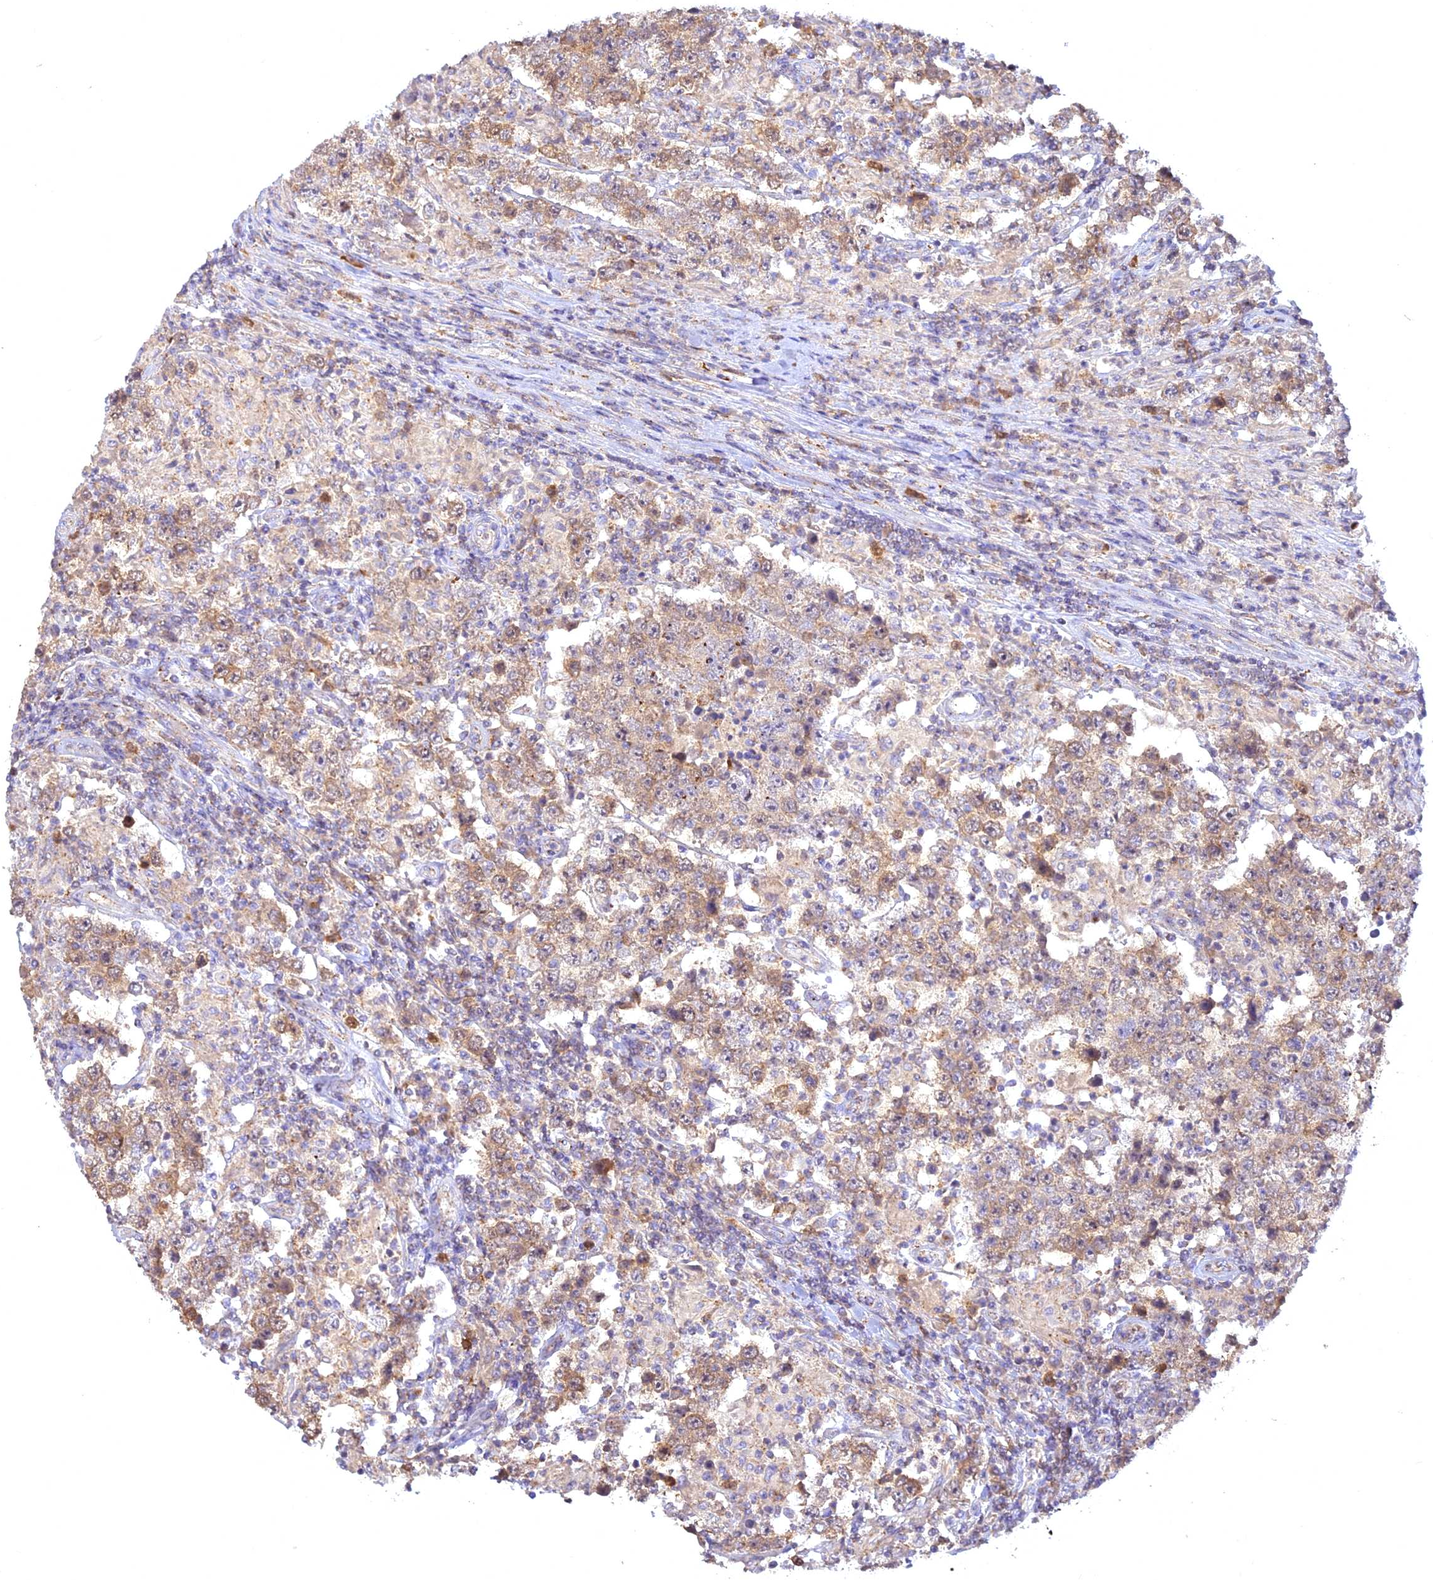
{"staining": {"intensity": "weak", "quantity": "25%-75%", "location": "cytoplasmic/membranous,nuclear"}, "tissue": "testis cancer", "cell_type": "Tumor cells", "image_type": "cancer", "snomed": [{"axis": "morphology", "description": "Normal tissue, NOS"}, {"axis": "morphology", "description": "Urothelial carcinoma, High grade"}, {"axis": "morphology", "description": "Seminoma, NOS"}, {"axis": "morphology", "description": "Carcinoma, Embryonal, NOS"}, {"axis": "topography", "description": "Urinary bladder"}, {"axis": "topography", "description": "Testis"}], "caption": "Testis cancer tissue exhibits weak cytoplasmic/membranous and nuclear positivity in about 25%-75% of tumor cells, visualized by immunohistochemistry.", "gene": "CENPV", "patient": {"sex": "male", "age": 41}}